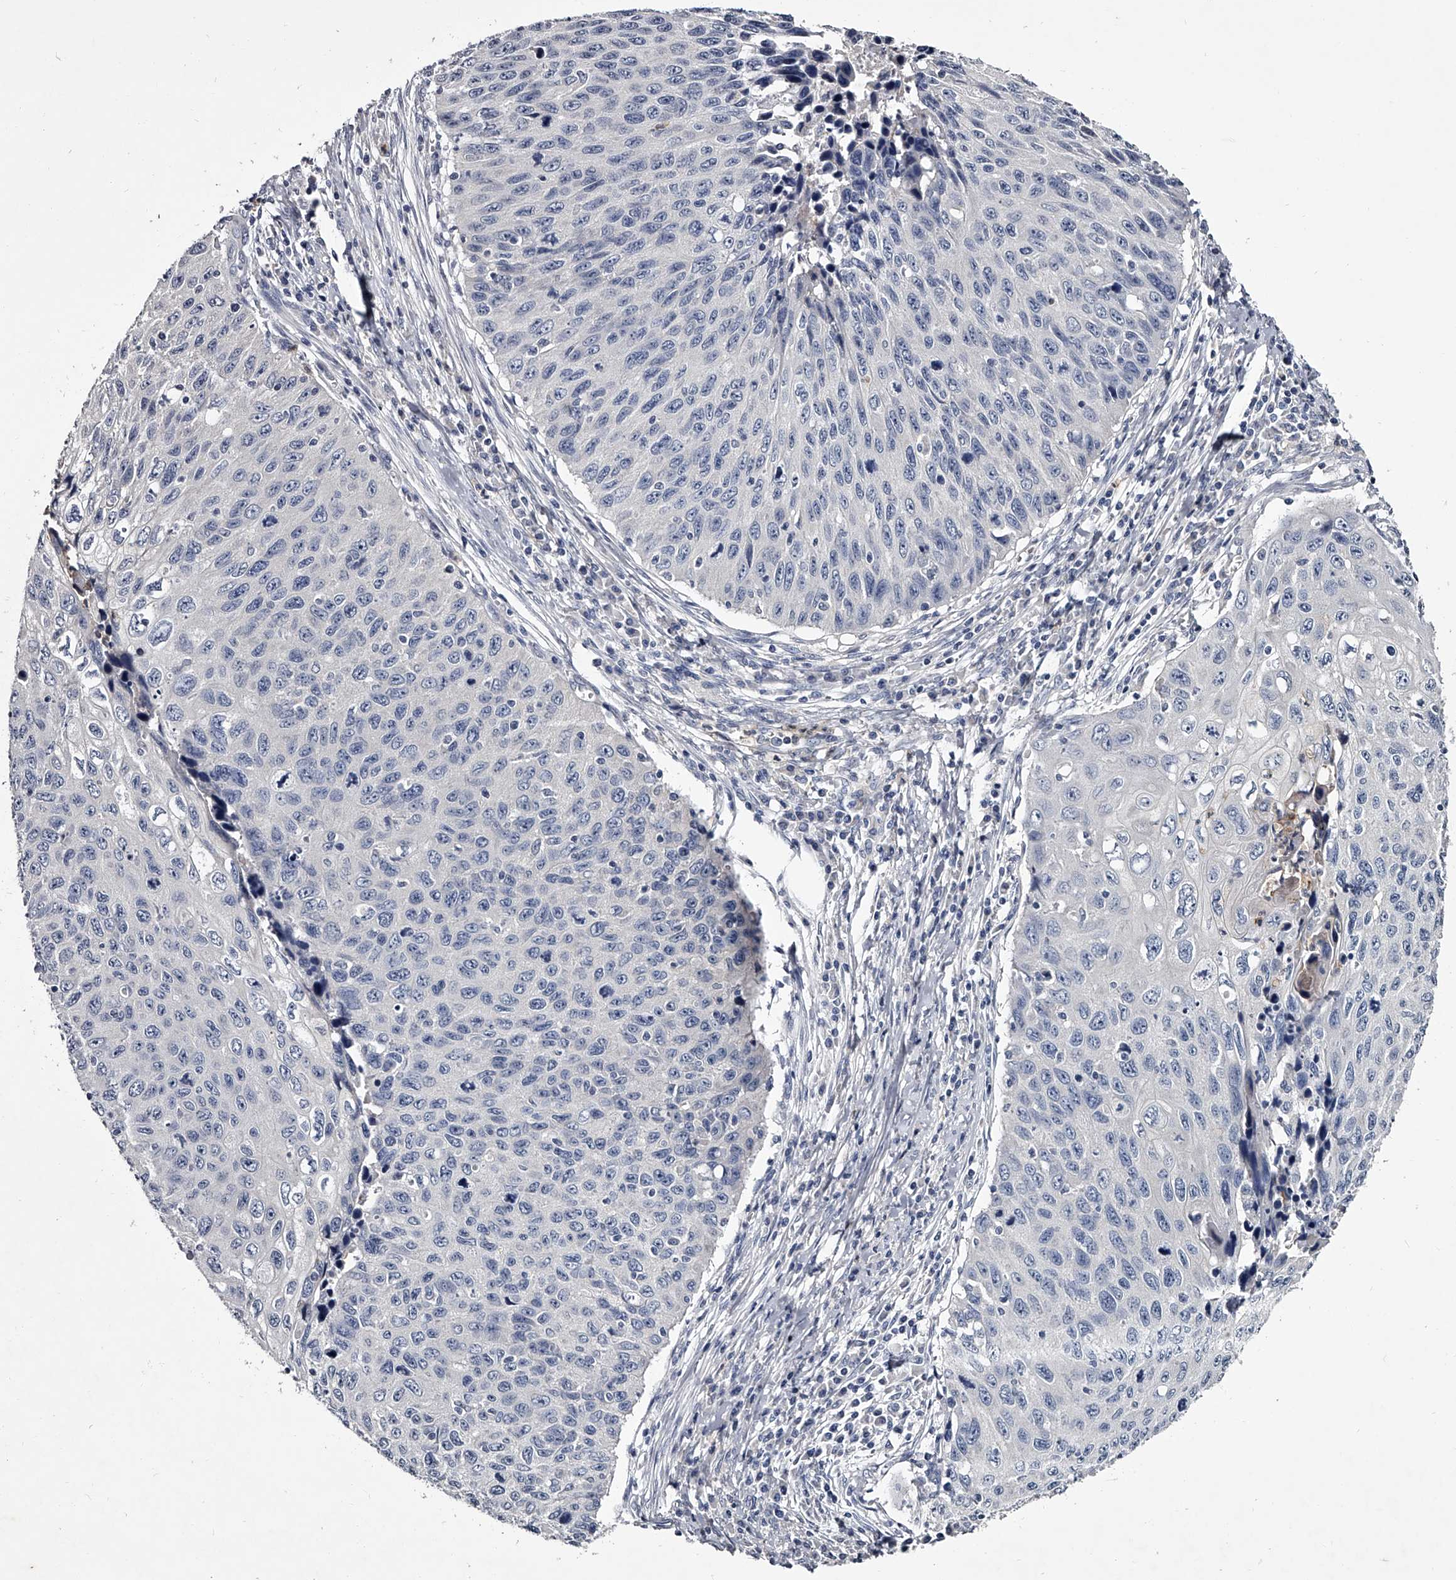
{"staining": {"intensity": "negative", "quantity": "none", "location": "none"}, "tissue": "cervical cancer", "cell_type": "Tumor cells", "image_type": "cancer", "snomed": [{"axis": "morphology", "description": "Squamous cell carcinoma, NOS"}, {"axis": "topography", "description": "Cervix"}], "caption": "The image reveals no staining of tumor cells in cervical cancer (squamous cell carcinoma).", "gene": "GAPVD1", "patient": {"sex": "female", "age": 53}}